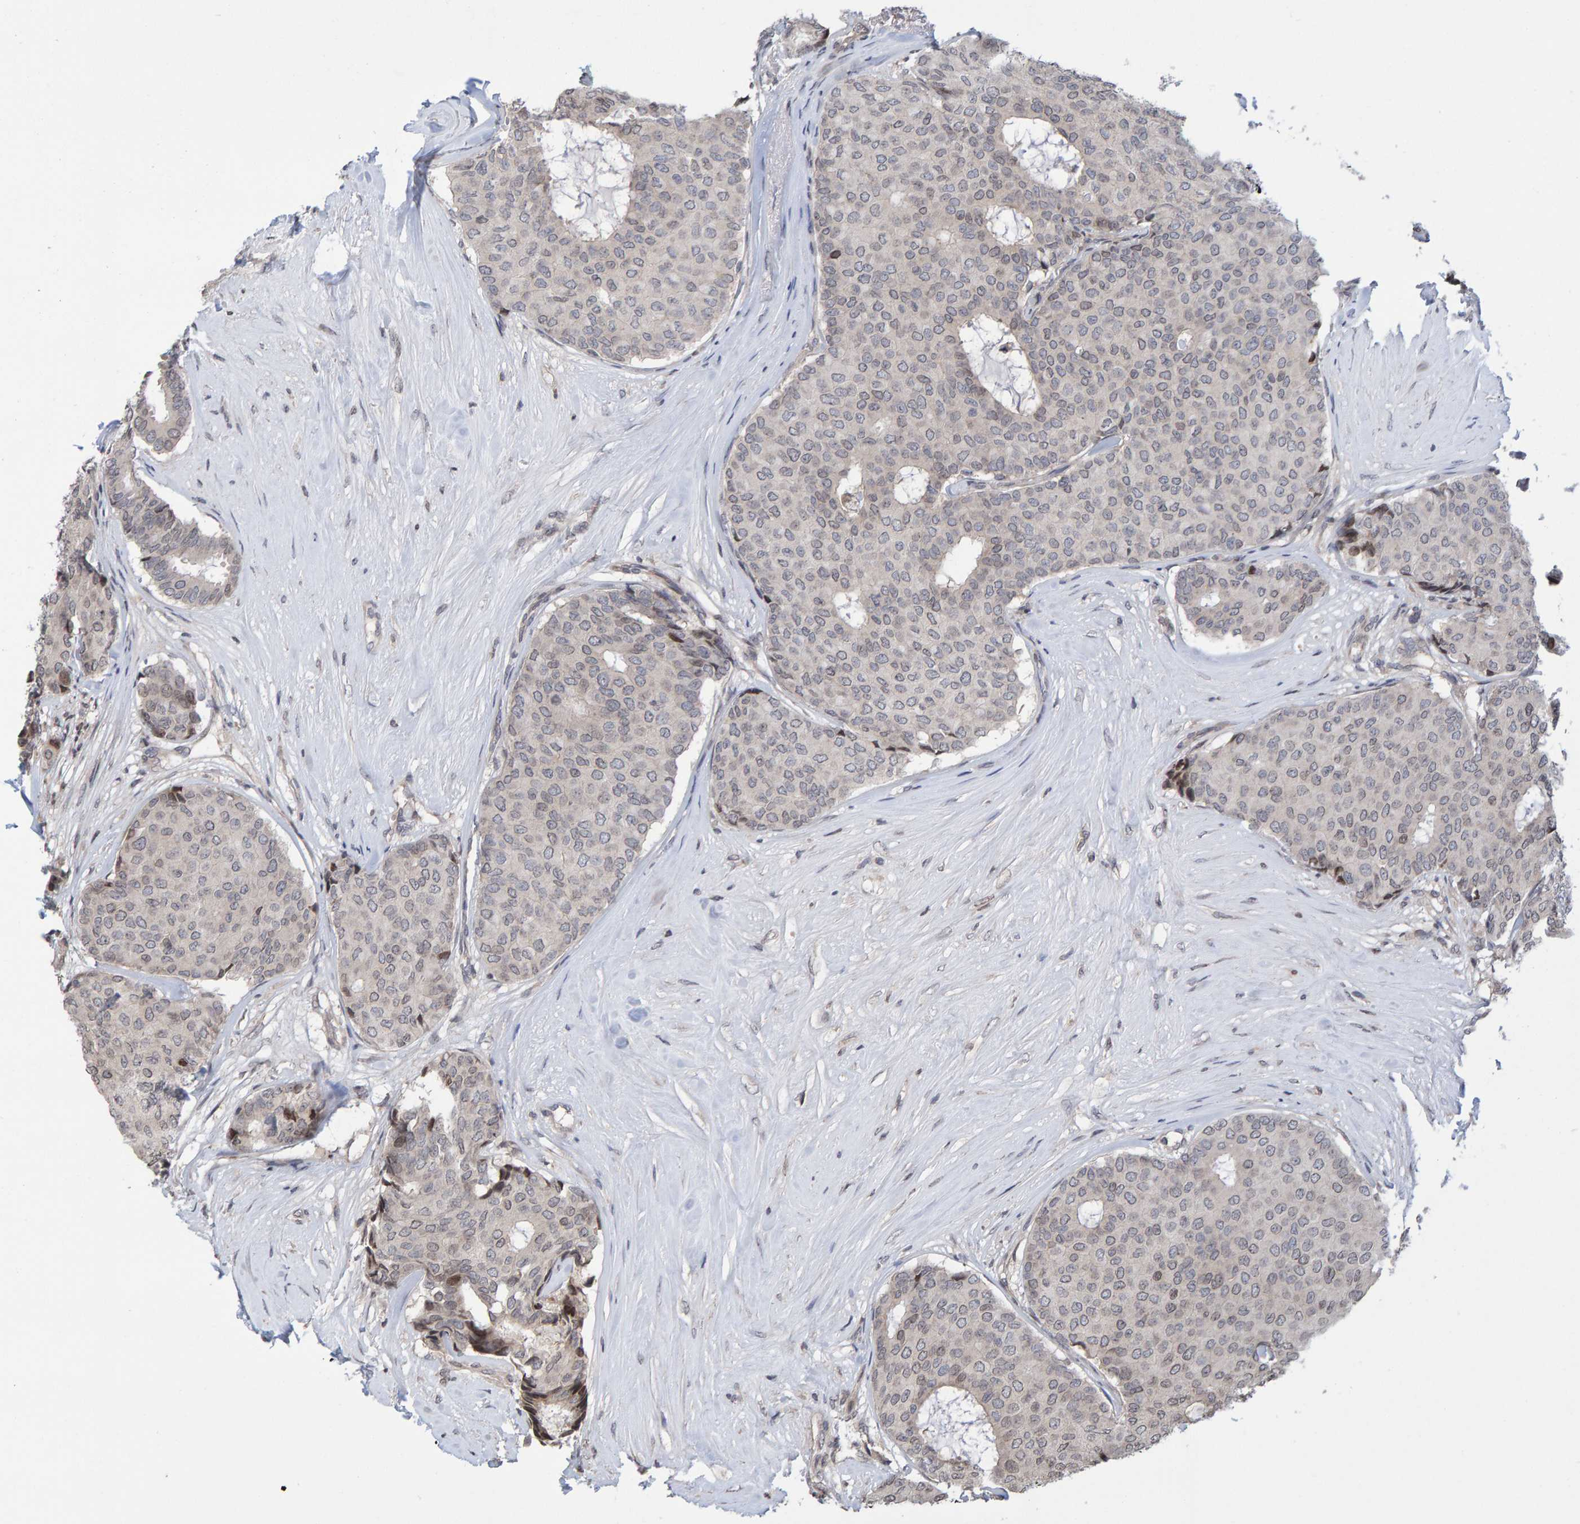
{"staining": {"intensity": "weak", "quantity": "<25%", "location": "nuclear"}, "tissue": "breast cancer", "cell_type": "Tumor cells", "image_type": "cancer", "snomed": [{"axis": "morphology", "description": "Duct carcinoma"}, {"axis": "topography", "description": "Breast"}], "caption": "A high-resolution histopathology image shows immunohistochemistry (IHC) staining of breast cancer, which reveals no significant expression in tumor cells. The staining was performed using DAB to visualize the protein expression in brown, while the nuclei were stained in blue with hematoxylin (Magnification: 20x).", "gene": "GAB2", "patient": {"sex": "female", "age": 75}}